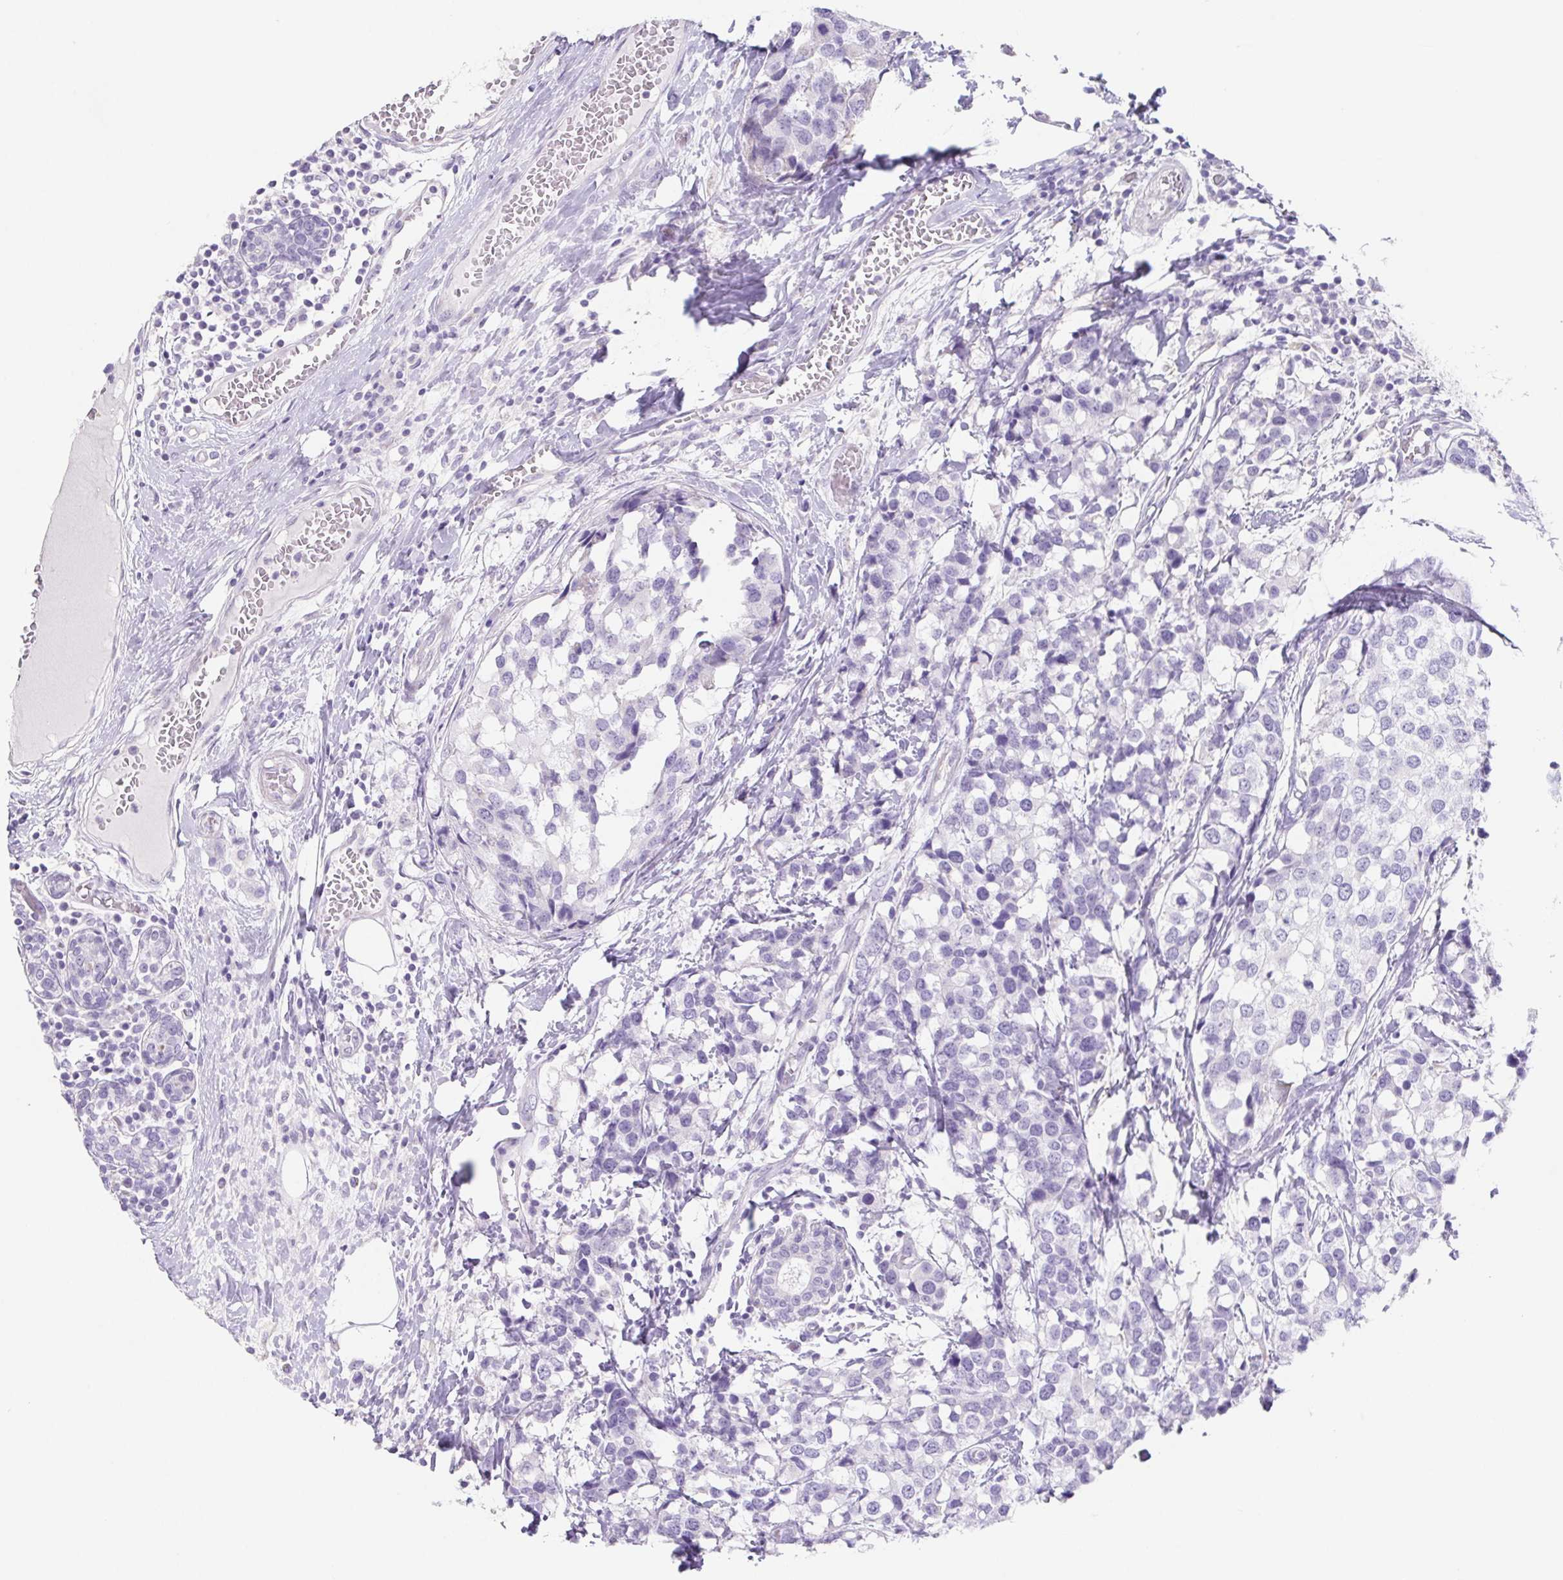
{"staining": {"intensity": "negative", "quantity": "none", "location": "none"}, "tissue": "breast cancer", "cell_type": "Tumor cells", "image_type": "cancer", "snomed": [{"axis": "morphology", "description": "Lobular carcinoma"}, {"axis": "topography", "description": "Breast"}], "caption": "Immunohistochemistry (IHC) of lobular carcinoma (breast) shows no staining in tumor cells.", "gene": "HDGFL1", "patient": {"sex": "female", "age": 59}}